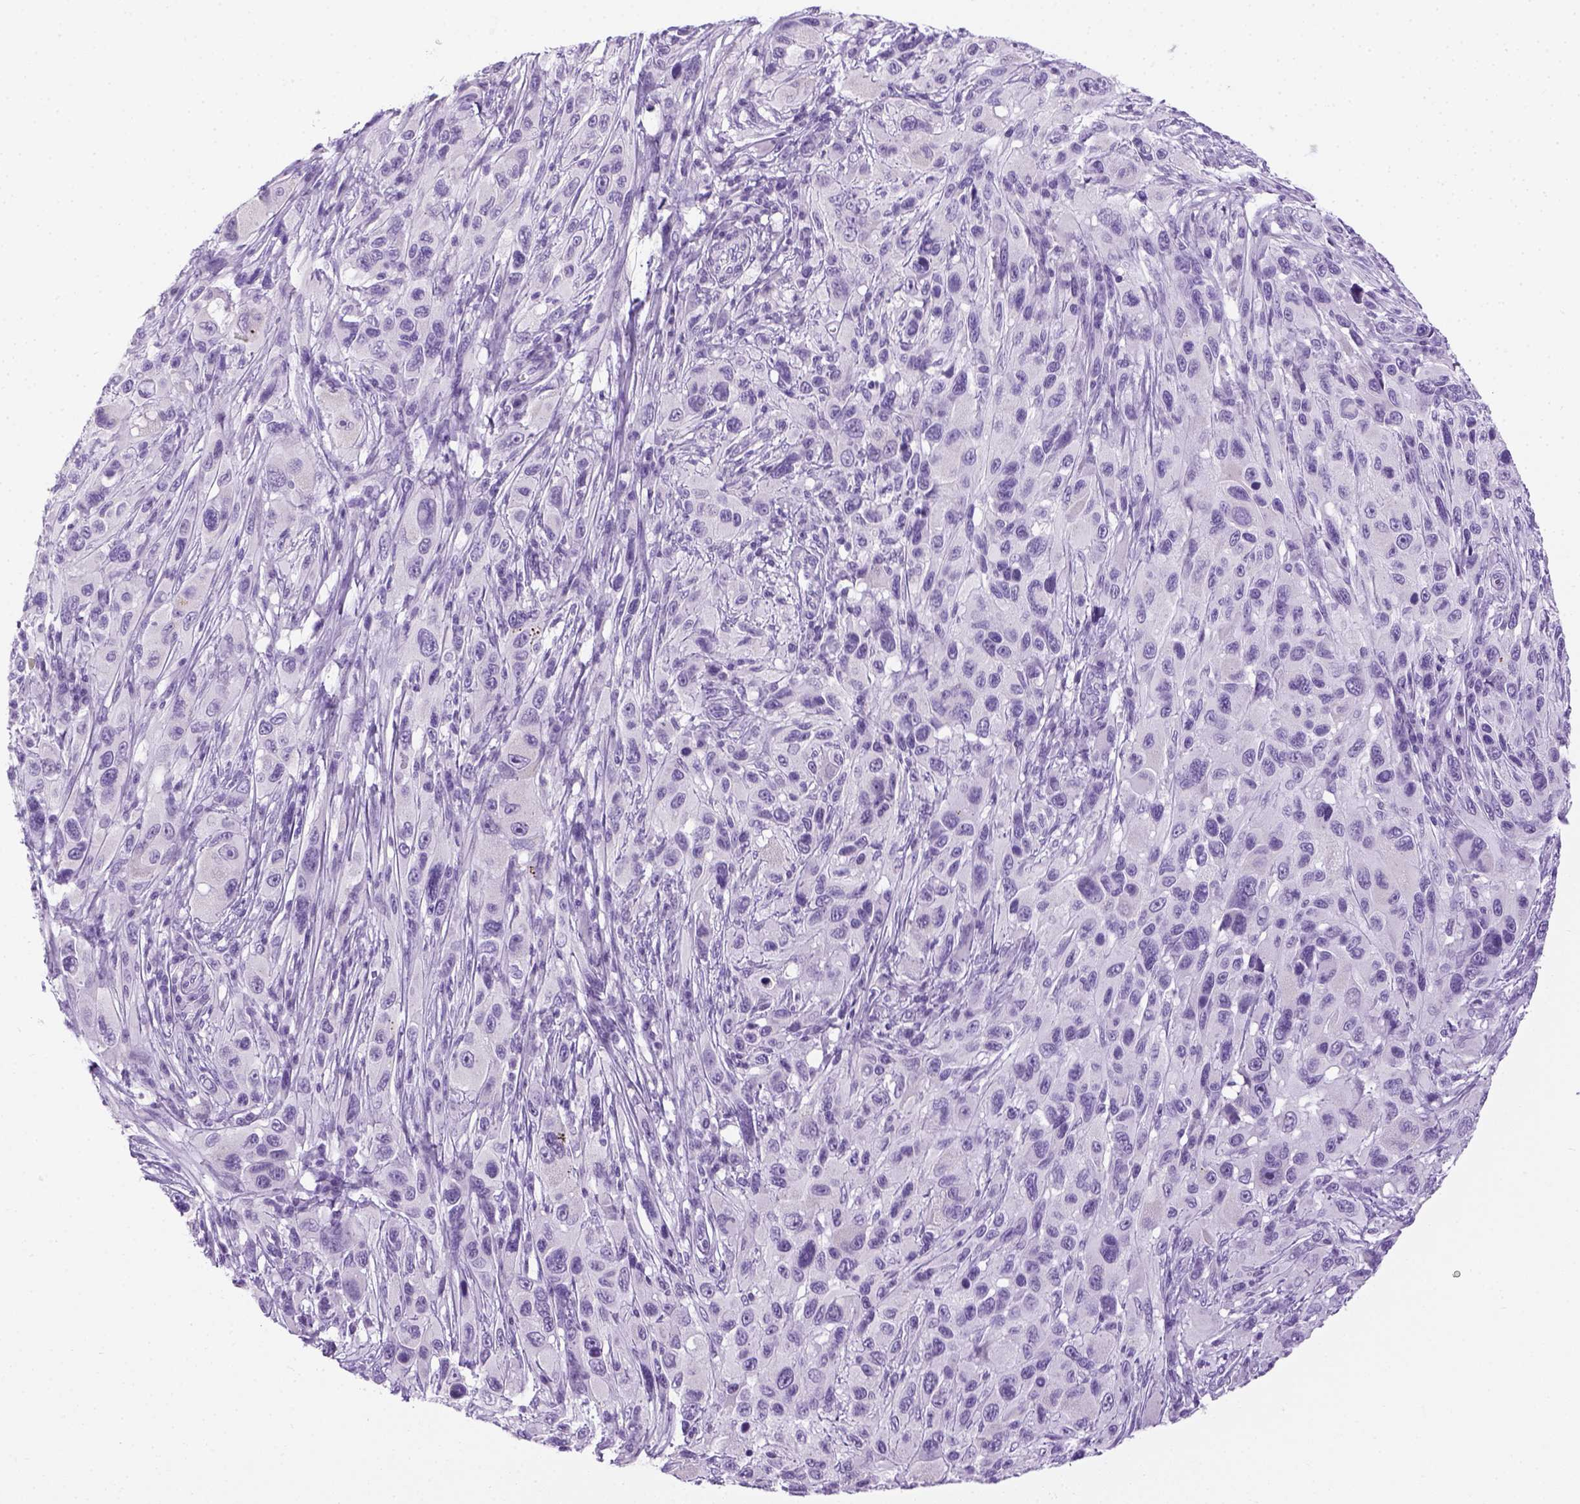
{"staining": {"intensity": "negative", "quantity": "none", "location": "none"}, "tissue": "melanoma", "cell_type": "Tumor cells", "image_type": "cancer", "snomed": [{"axis": "morphology", "description": "Malignant melanoma, NOS"}, {"axis": "topography", "description": "Skin"}], "caption": "Tumor cells show no significant protein staining in melanoma.", "gene": "LGSN", "patient": {"sex": "male", "age": 53}}